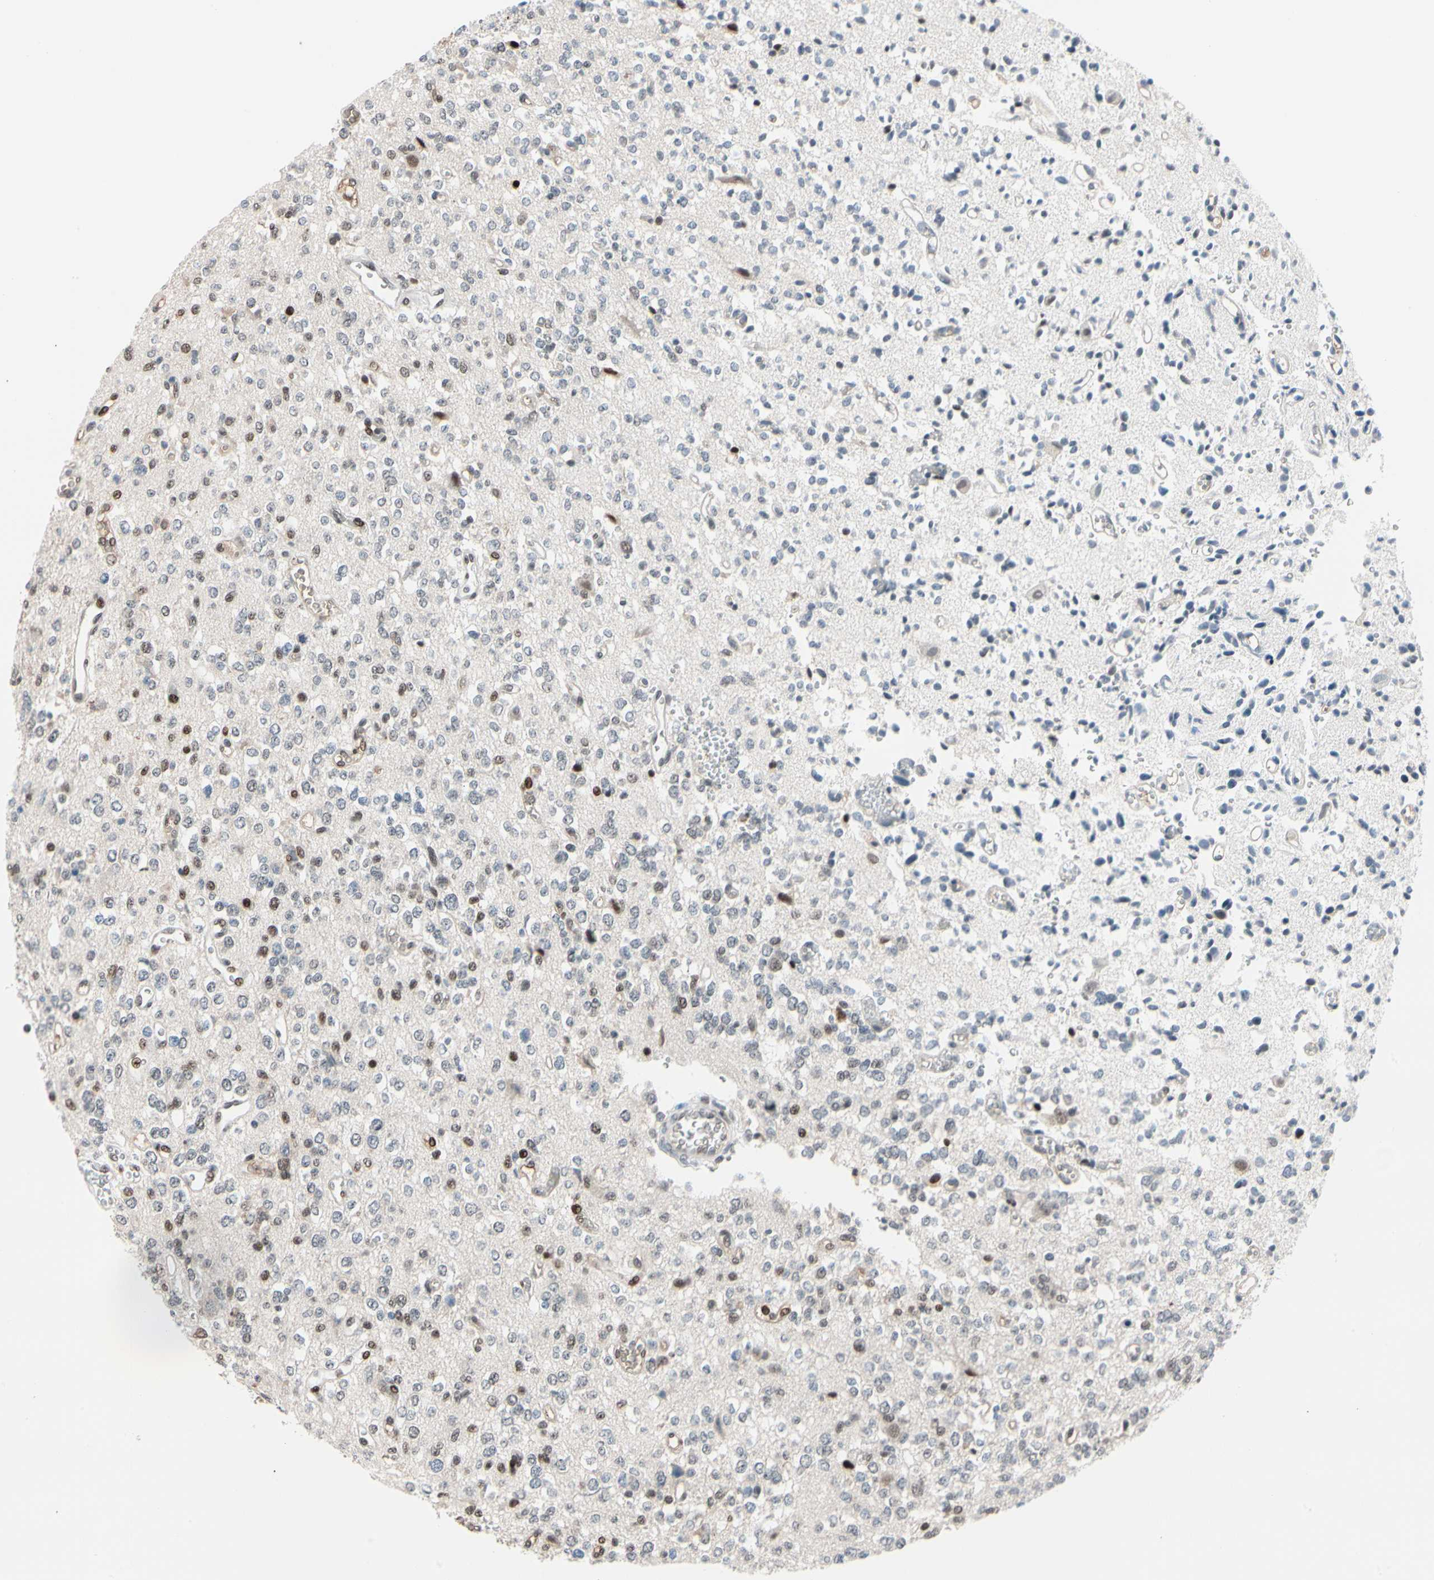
{"staining": {"intensity": "moderate", "quantity": "25%-75%", "location": "nuclear"}, "tissue": "glioma", "cell_type": "Tumor cells", "image_type": "cancer", "snomed": [{"axis": "morphology", "description": "Glioma, malignant, Low grade"}, {"axis": "topography", "description": "Brain"}], "caption": "Malignant glioma (low-grade) tissue exhibits moderate nuclear staining in approximately 25%-75% of tumor cells, visualized by immunohistochemistry.", "gene": "FOXO3", "patient": {"sex": "male", "age": 38}}